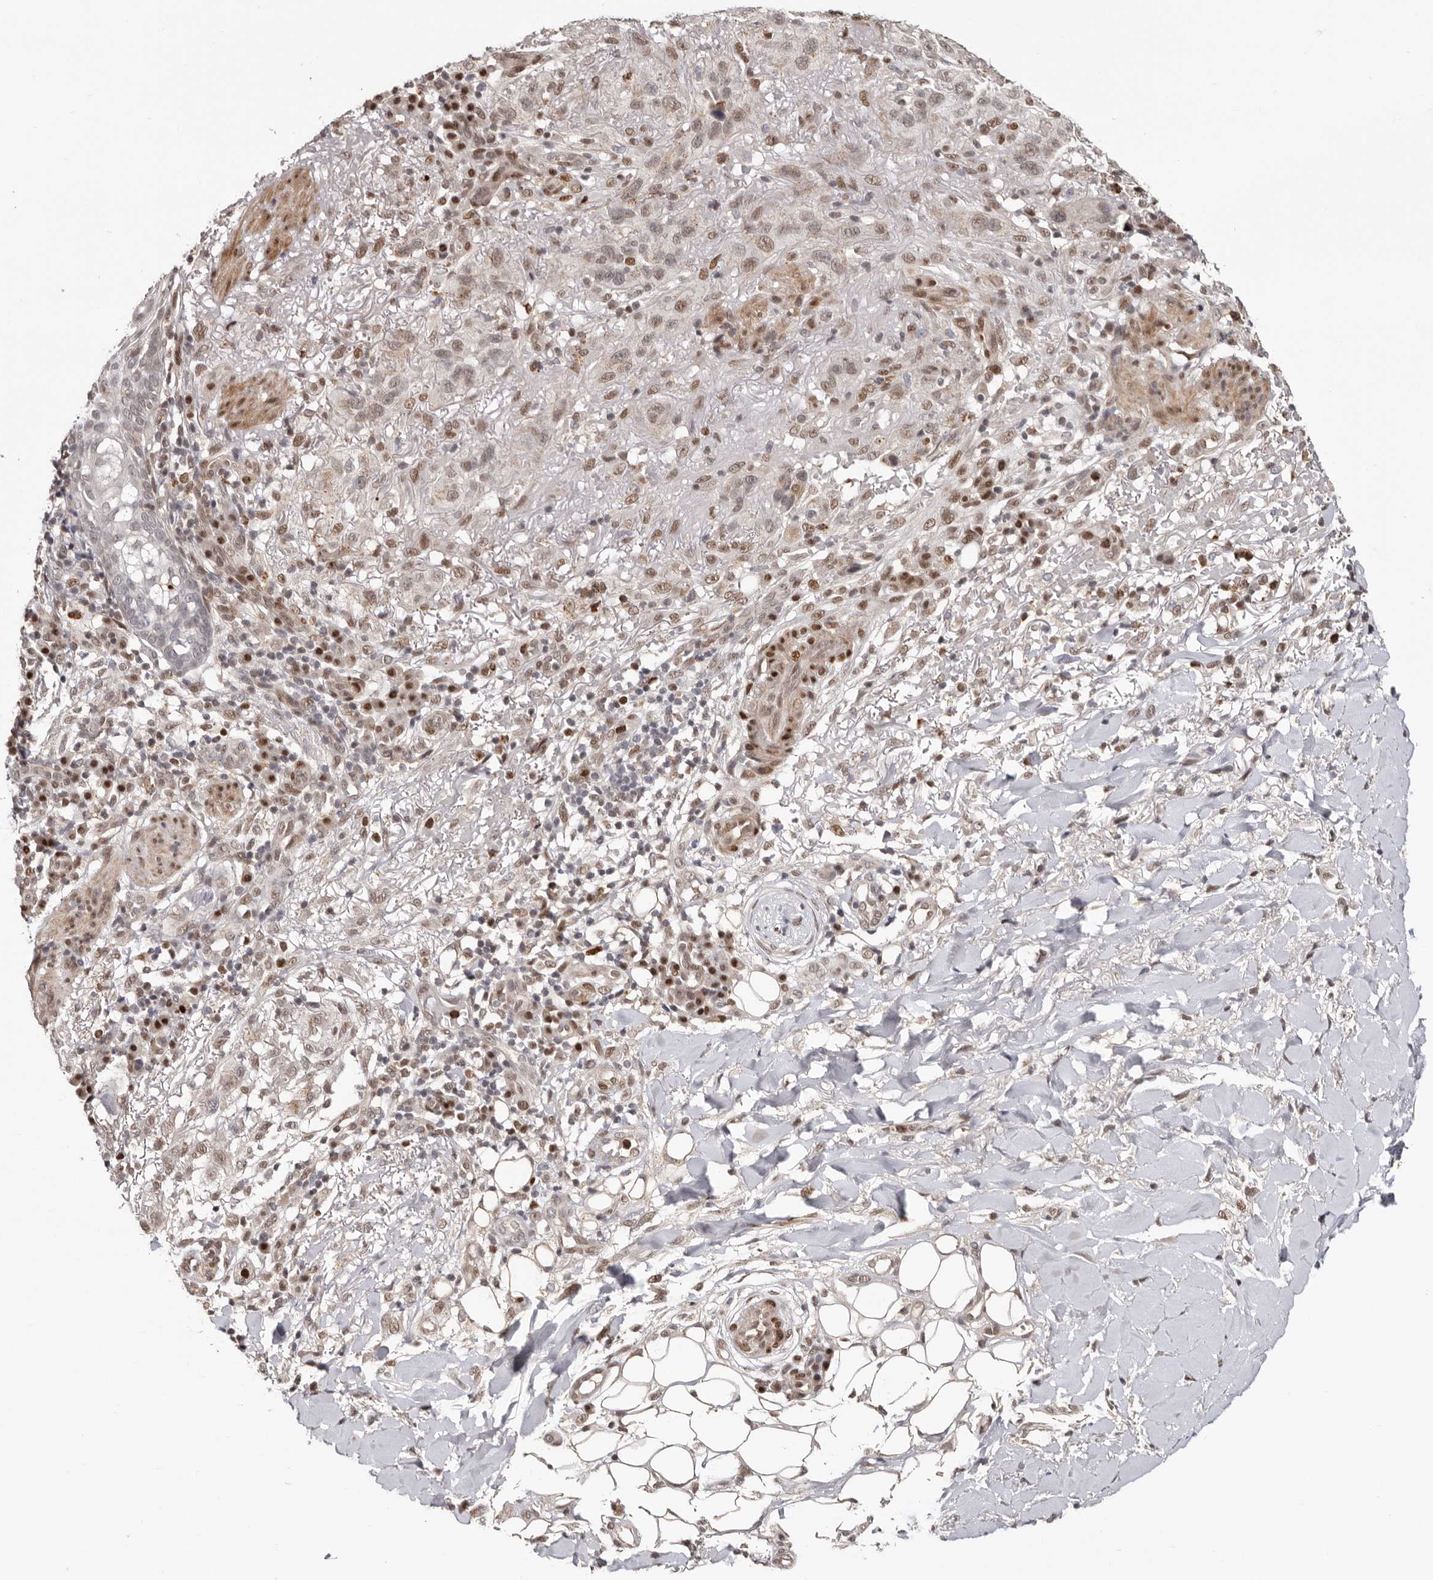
{"staining": {"intensity": "weak", "quantity": ">75%", "location": "nuclear"}, "tissue": "skin cancer", "cell_type": "Tumor cells", "image_type": "cancer", "snomed": [{"axis": "morphology", "description": "Normal tissue, NOS"}, {"axis": "morphology", "description": "Squamous cell carcinoma, NOS"}, {"axis": "topography", "description": "Skin"}], "caption": "Squamous cell carcinoma (skin) stained with a brown dye displays weak nuclear positive expression in about >75% of tumor cells.", "gene": "SMAD7", "patient": {"sex": "female", "age": 96}}